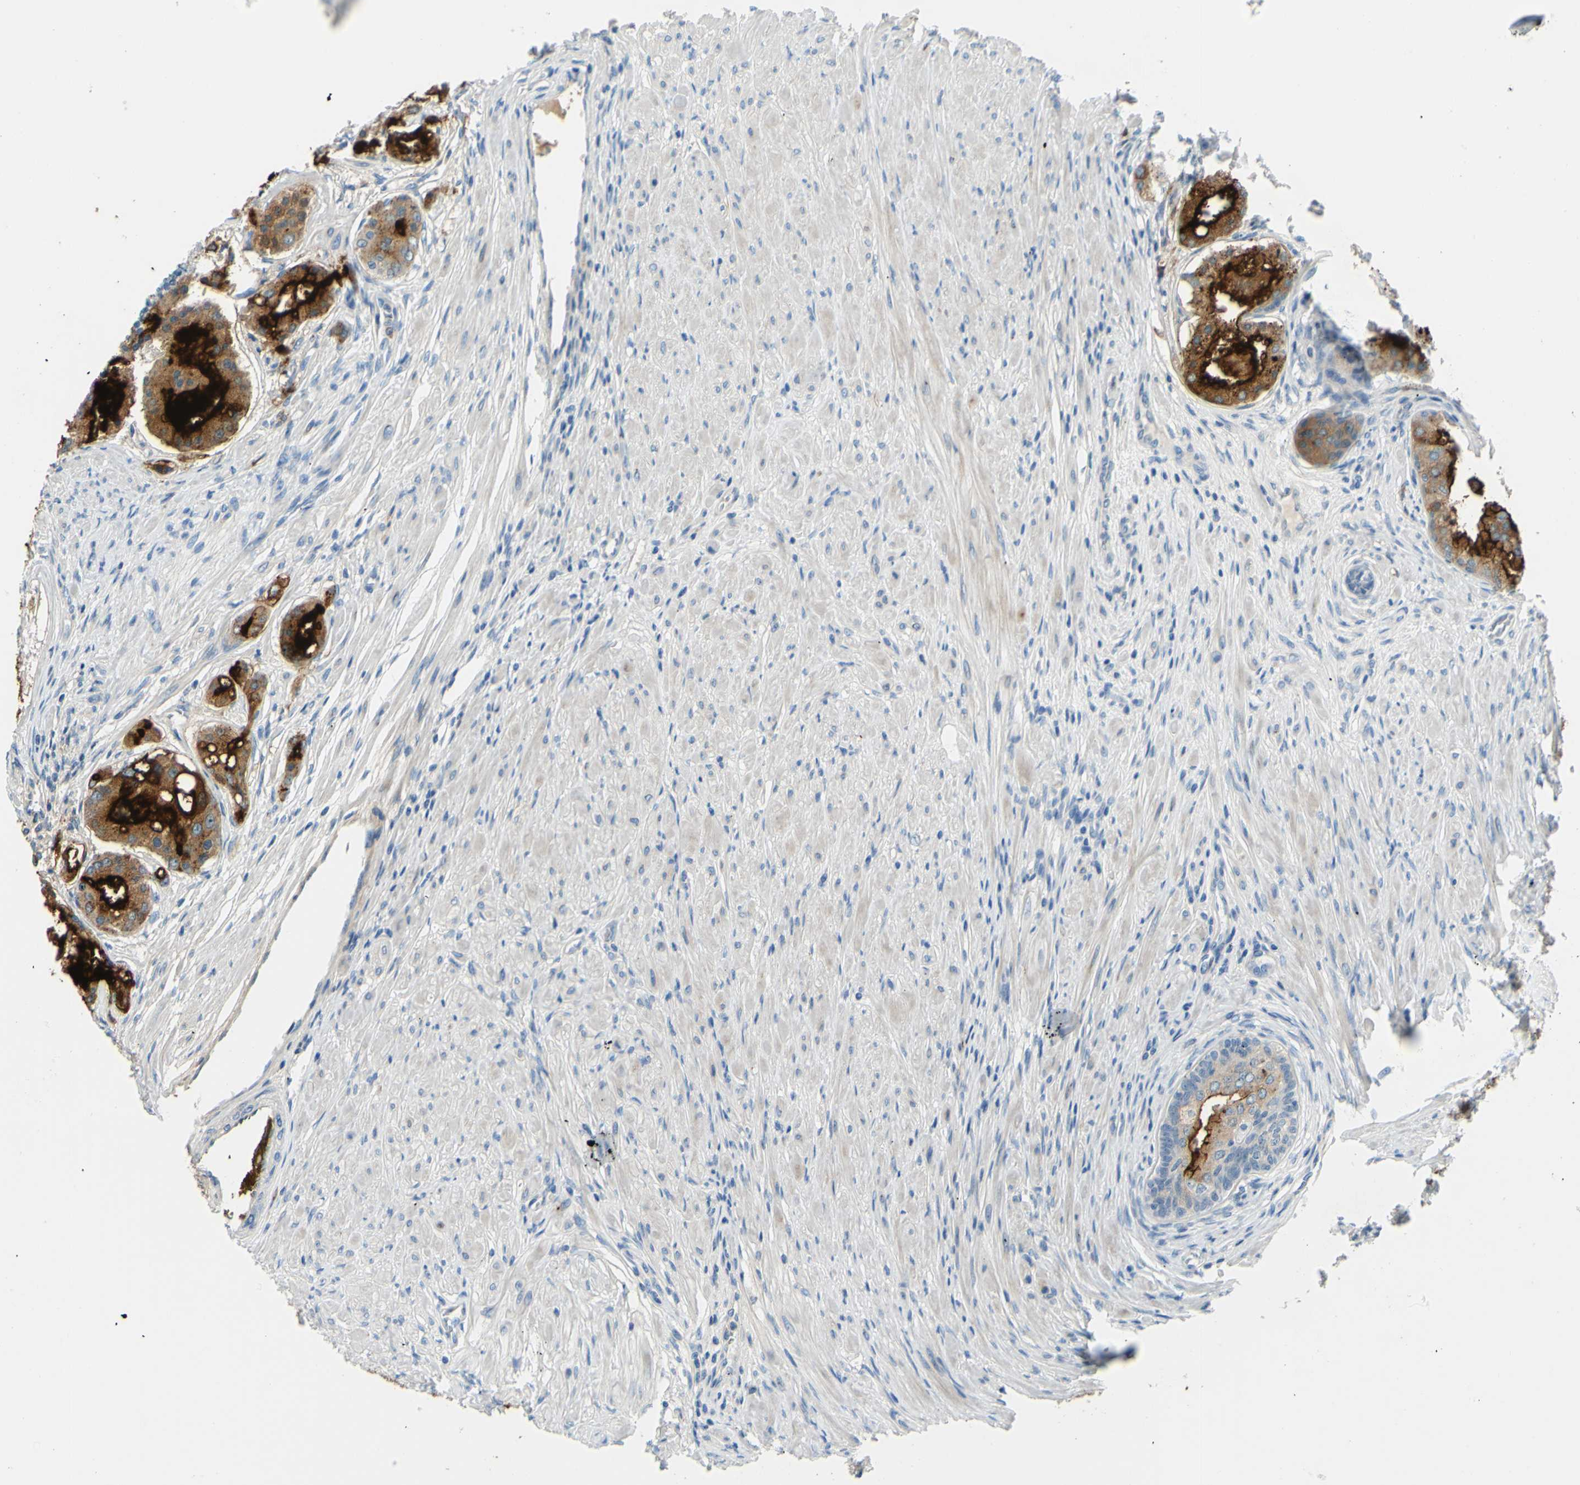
{"staining": {"intensity": "strong", "quantity": ">75%", "location": "cytoplasmic/membranous"}, "tissue": "prostate cancer", "cell_type": "Tumor cells", "image_type": "cancer", "snomed": [{"axis": "morphology", "description": "Adenocarcinoma, High grade"}, {"axis": "topography", "description": "Prostate"}], "caption": "About >75% of tumor cells in prostate cancer display strong cytoplasmic/membranous protein positivity as visualized by brown immunohistochemical staining.", "gene": "ARHGAP1", "patient": {"sex": "male", "age": 59}}